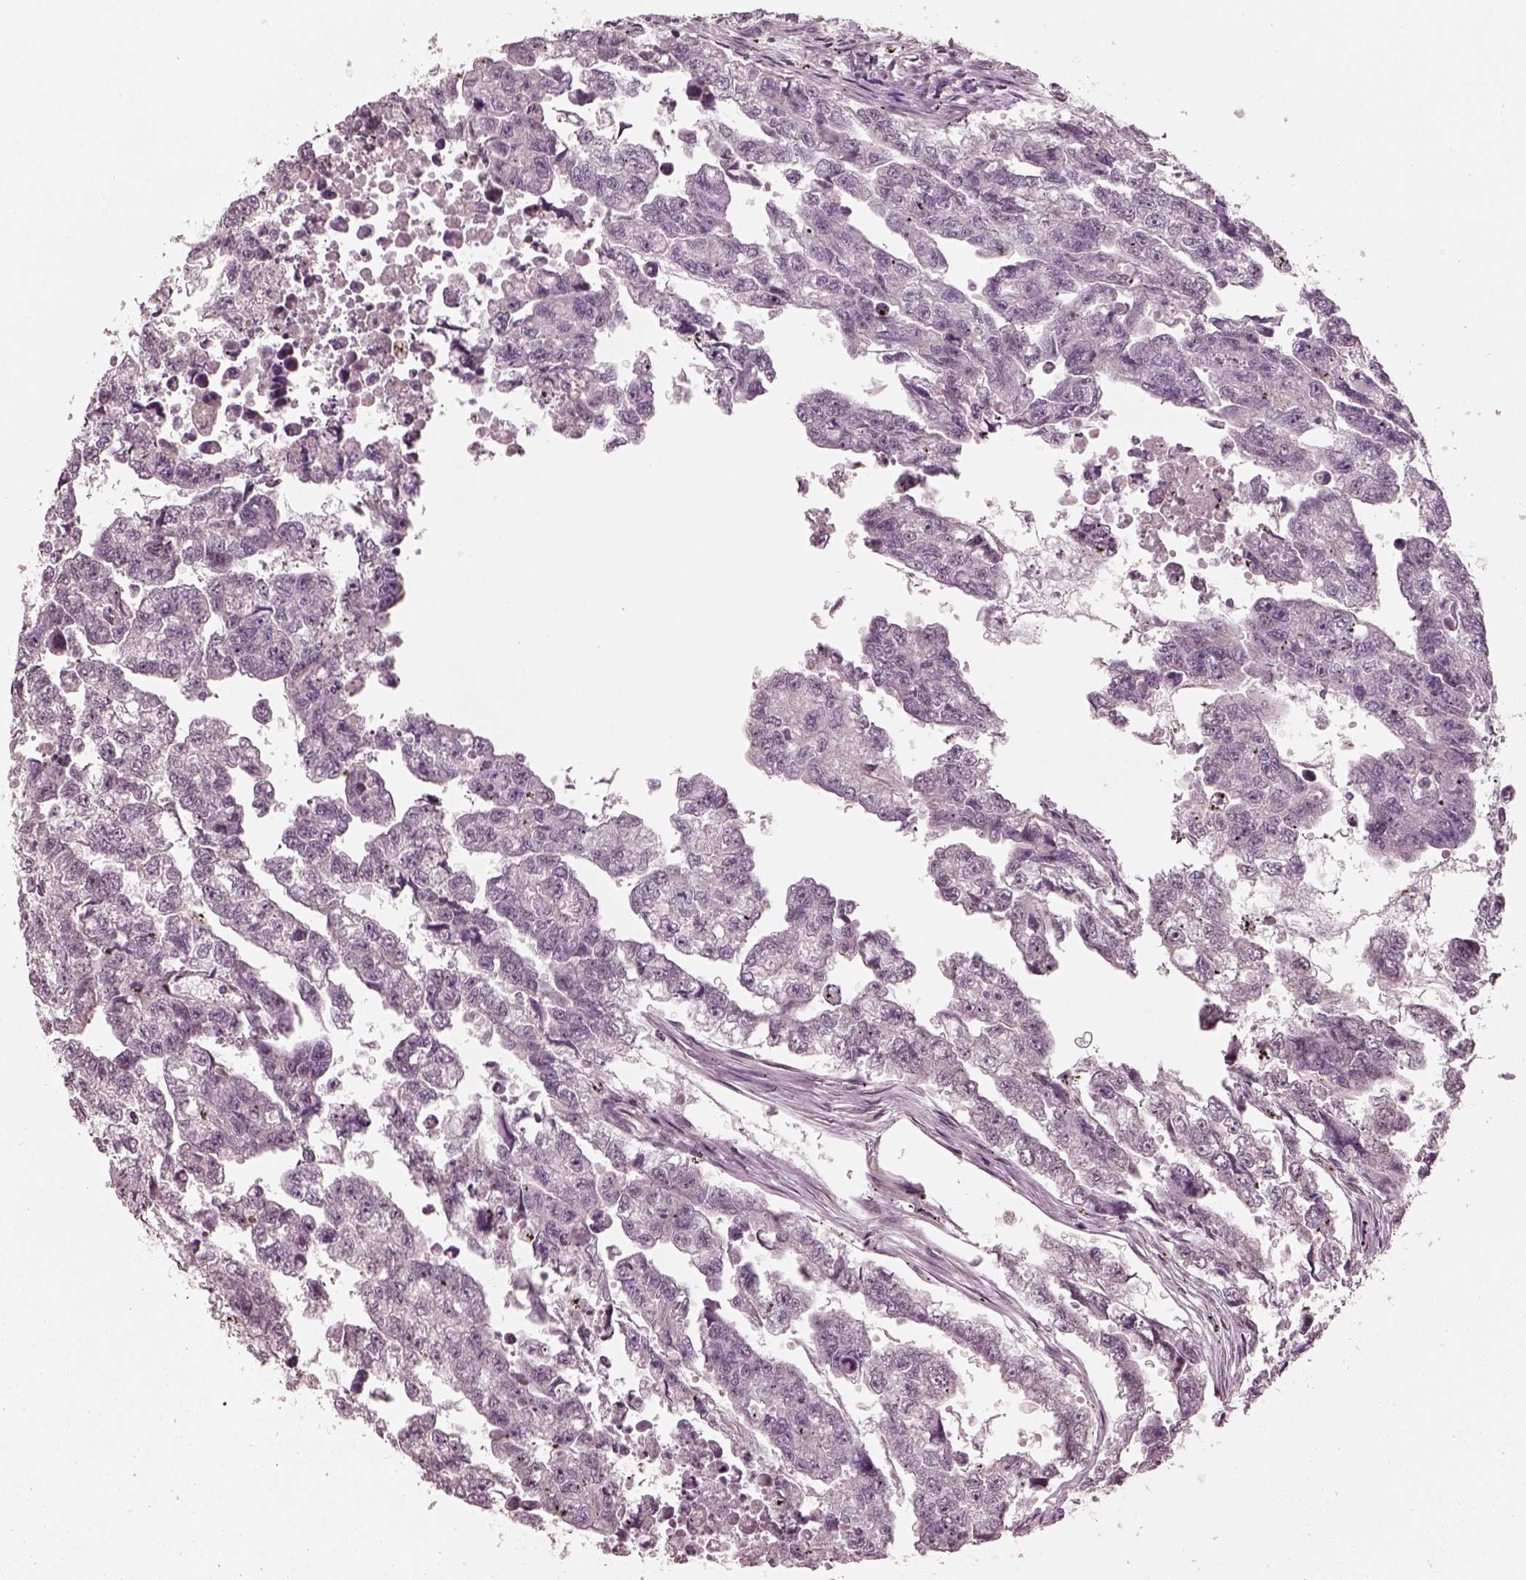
{"staining": {"intensity": "negative", "quantity": "none", "location": "none"}, "tissue": "testis cancer", "cell_type": "Tumor cells", "image_type": "cancer", "snomed": [{"axis": "morphology", "description": "Carcinoma, Embryonal, NOS"}, {"axis": "morphology", "description": "Teratoma, malignant, NOS"}, {"axis": "topography", "description": "Testis"}], "caption": "High magnification brightfield microscopy of testis cancer (malignant teratoma) stained with DAB (3,3'-diaminobenzidine) (brown) and counterstained with hematoxylin (blue): tumor cells show no significant staining.", "gene": "RPGRIP1", "patient": {"sex": "male", "age": 44}}